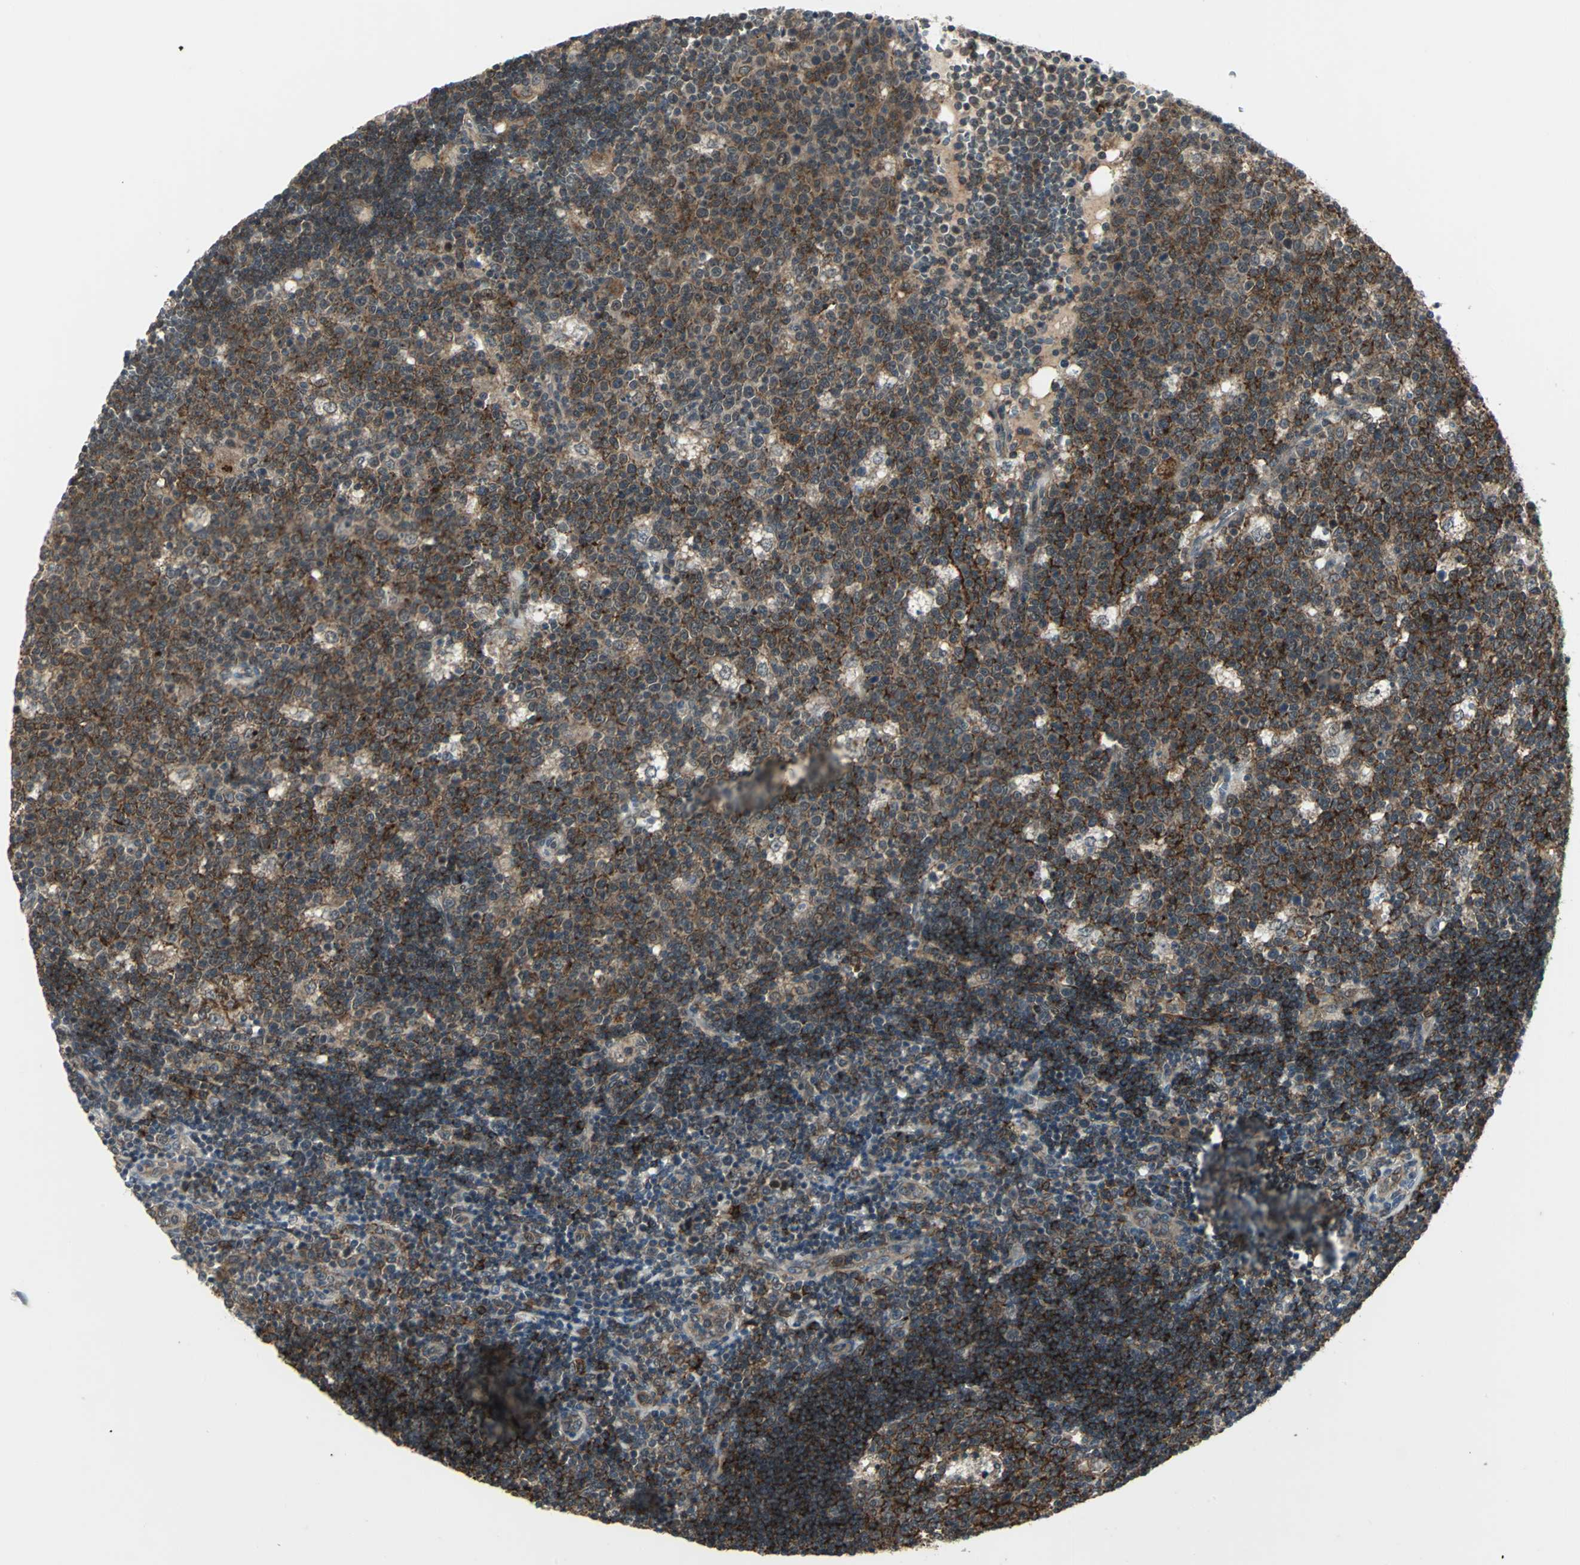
{"staining": {"intensity": "strong", "quantity": ">75%", "location": "cytoplasmic/membranous,nuclear"}, "tissue": "lymph node", "cell_type": "Germinal center cells", "image_type": "normal", "snomed": [{"axis": "morphology", "description": "Normal tissue, NOS"}, {"axis": "topography", "description": "Lymph node"}, {"axis": "topography", "description": "Salivary gland"}], "caption": "Immunohistochemistry (IHC) of unremarkable human lymph node demonstrates high levels of strong cytoplasmic/membranous,nuclear staining in about >75% of germinal center cells. (brown staining indicates protein expression, while blue staining denotes nuclei).", "gene": "PLAGL2", "patient": {"sex": "male", "age": 8}}